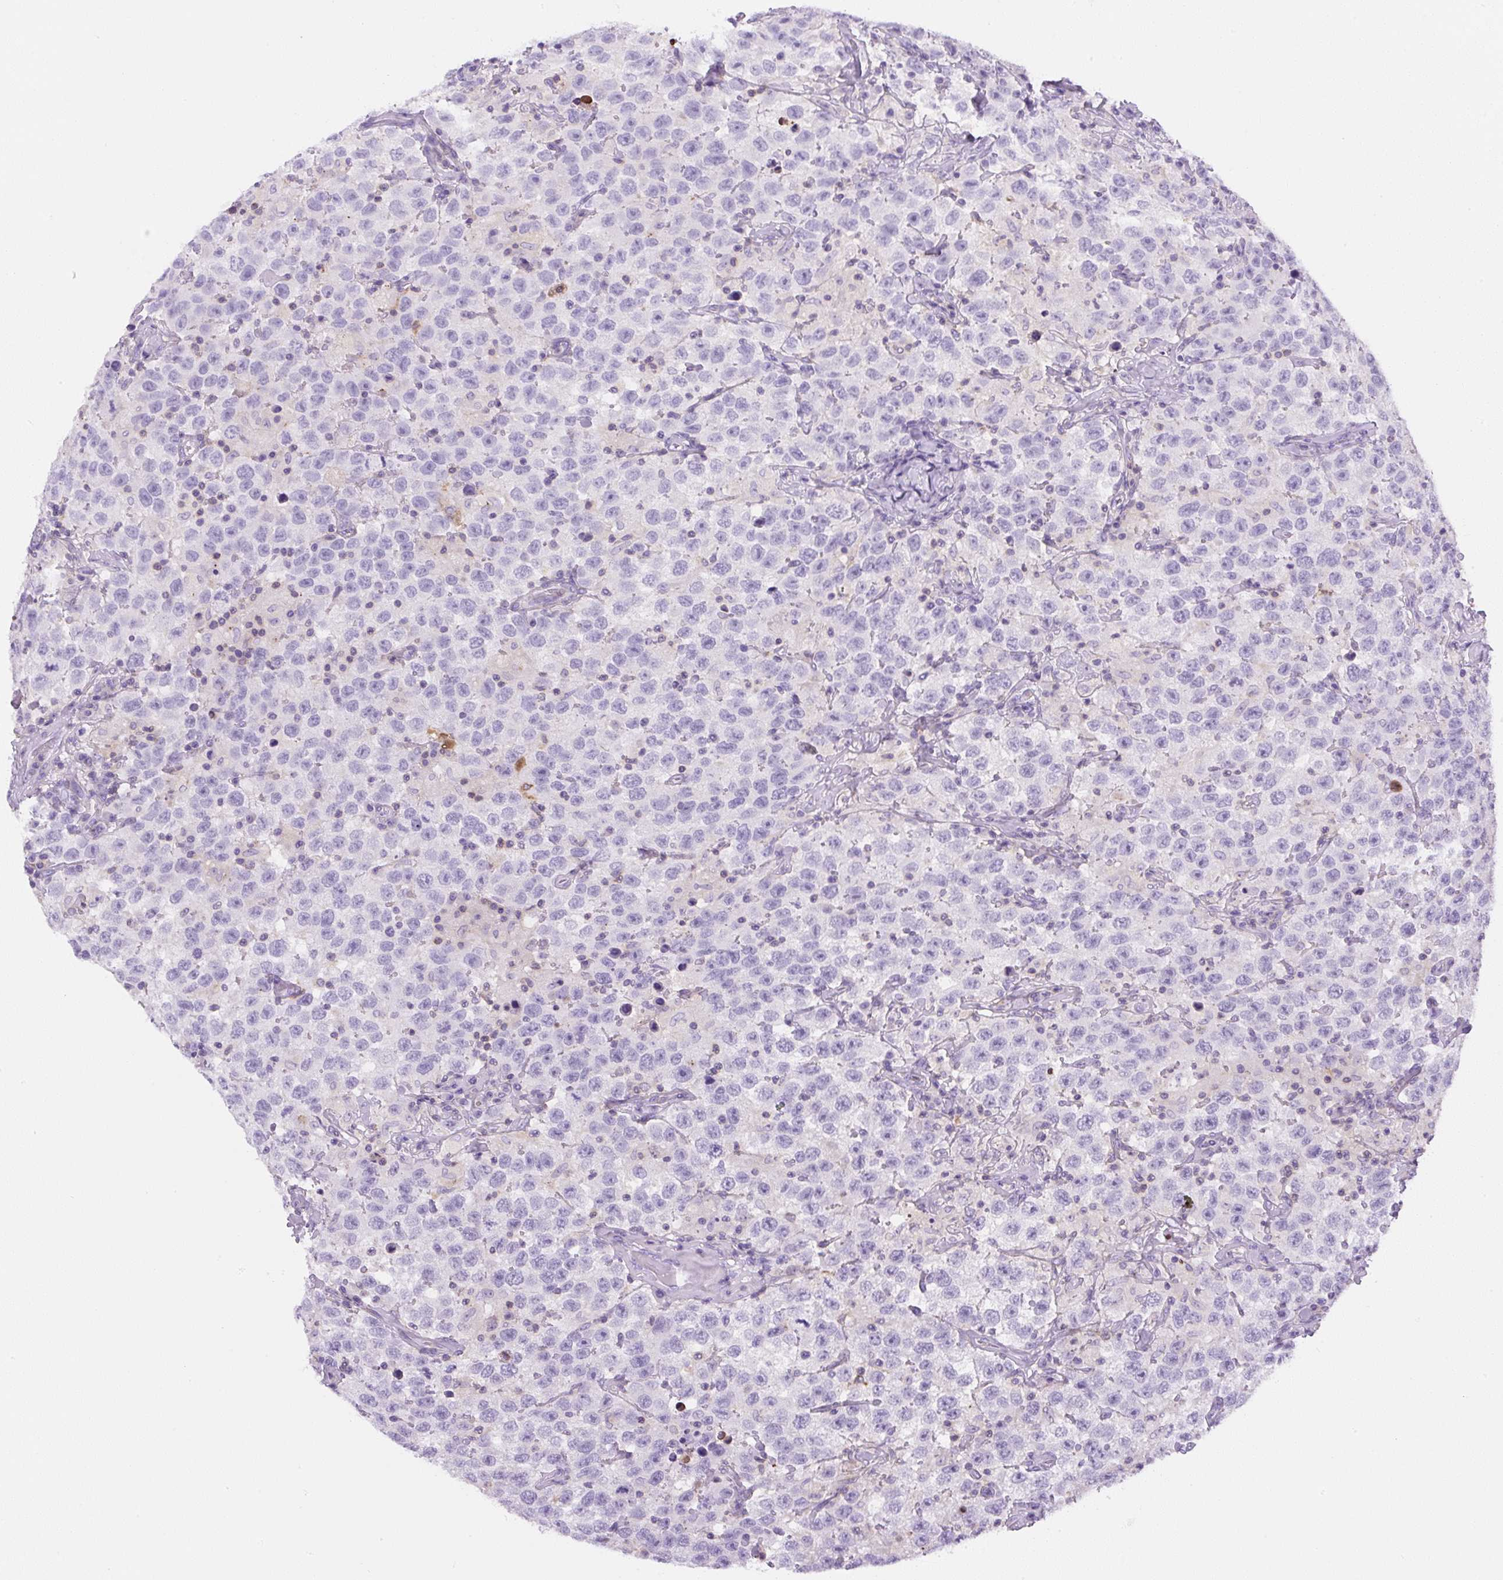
{"staining": {"intensity": "negative", "quantity": "none", "location": "none"}, "tissue": "testis cancer", "cell_type": "Tumor cells", "image_type": "cancer", "snomed": [{"axis": "morphology", "description": "Seminoma, NOS"}, {"axis": "topography", "description": "Testis"}], "caption": "Protein analysis of testis cancer reveals no significant positivity in tumor cells.", "gene": "PIP5KL1", "patient": {"sex": "male", "age": 41}}